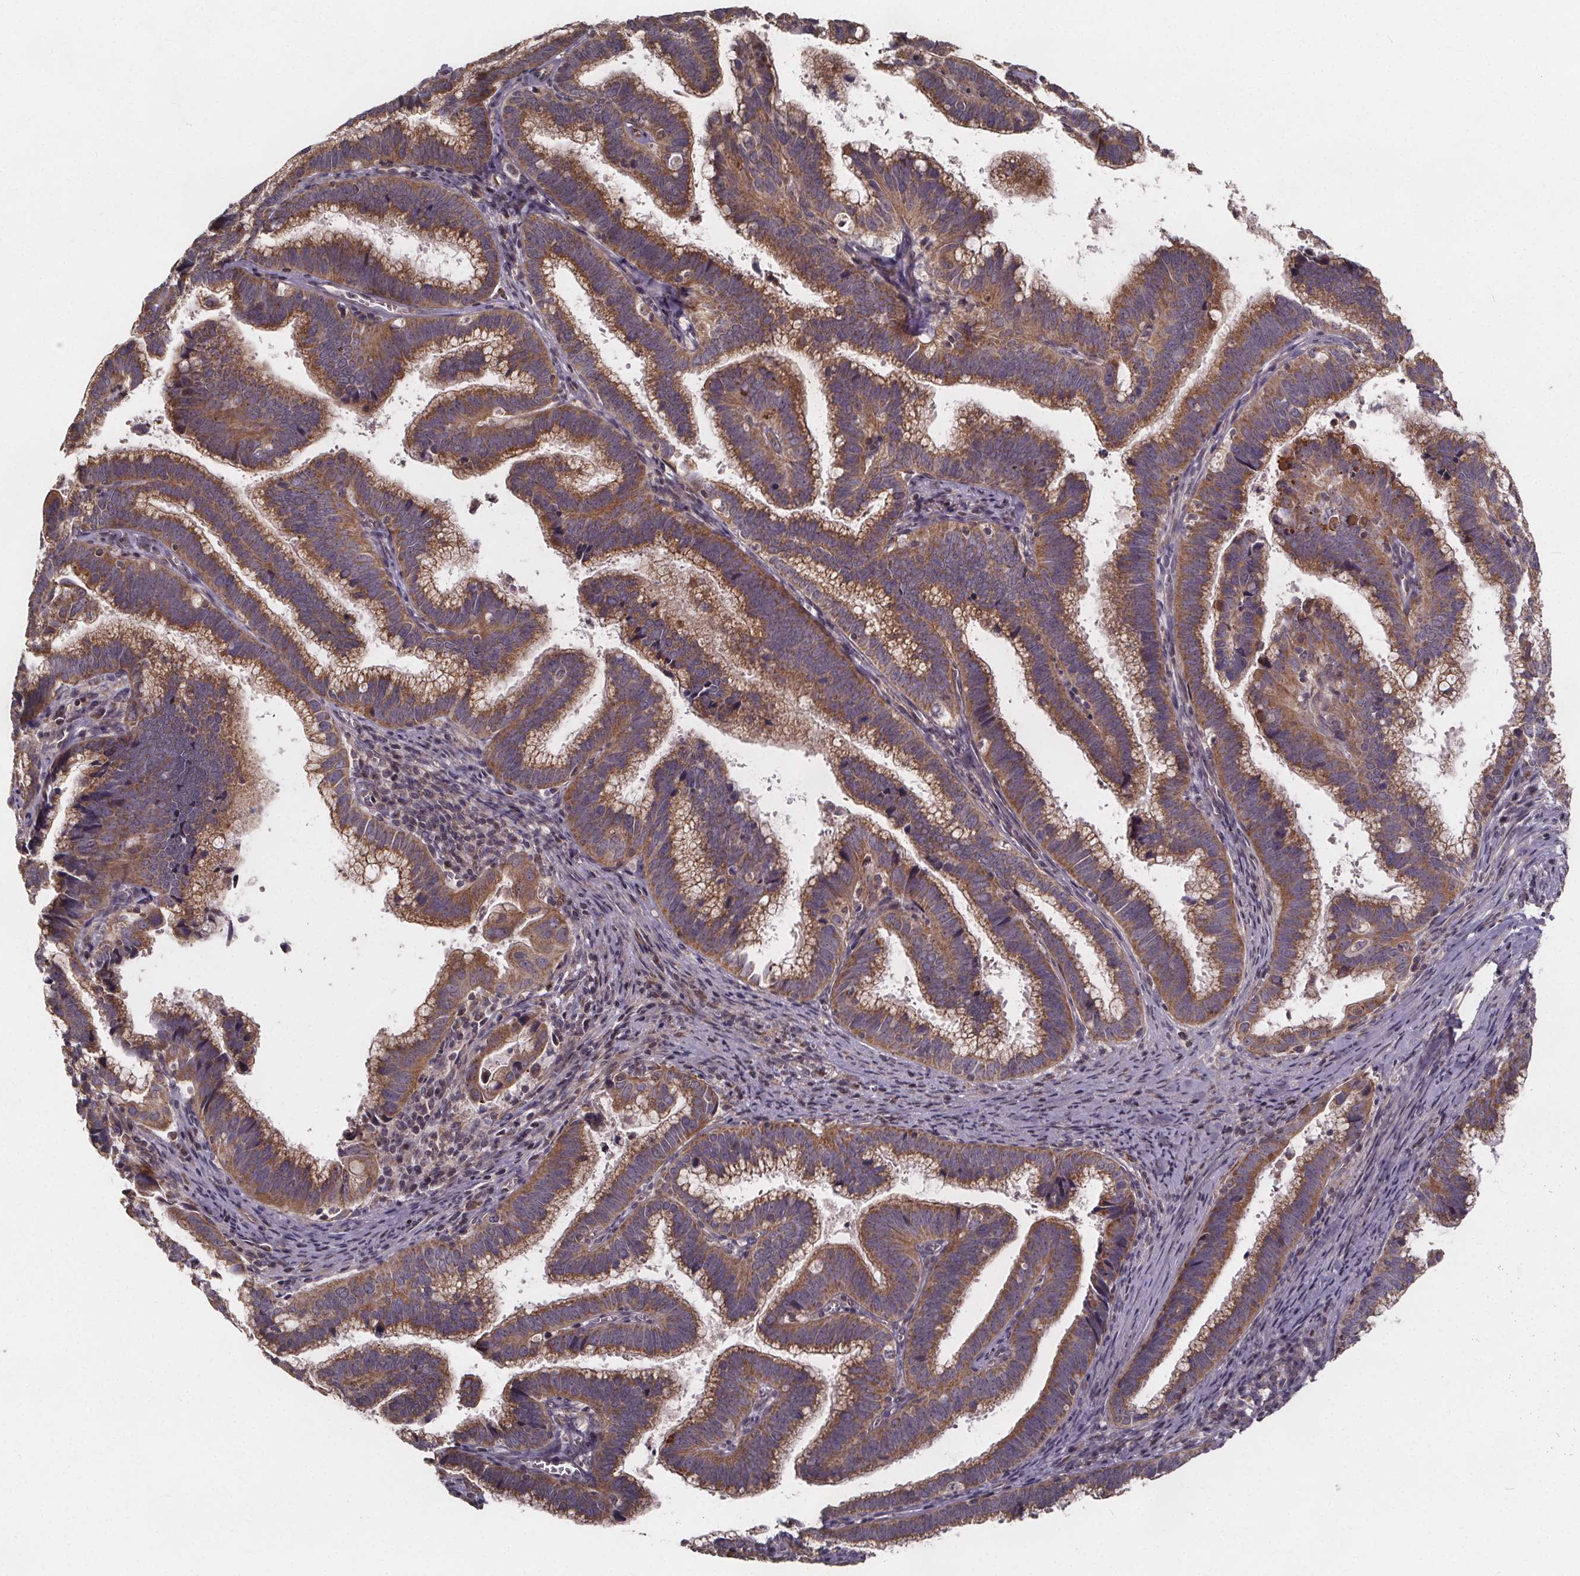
{"staining": {"intensity": "moderate", "quantity": ">75%", "location": "cytoplasmic/membranous"}, "tissue": "cervical cancer", "cell_type": "Tumor cells", "image_type": "cancer", "snomed": [{"axis": "morphology", "description": "Adenocarcinoma, NOS"}, {"axis": "topography", "description": "Cervix"}], "caption": "Immunohistochemical staining of human cervical cancer demonstrates moderate cytoplasmic/membranous protein positivity in approximately >75% of tumor cells.", "gene": "YME1L1", "patient": {"sex": "female", "age": 61}}